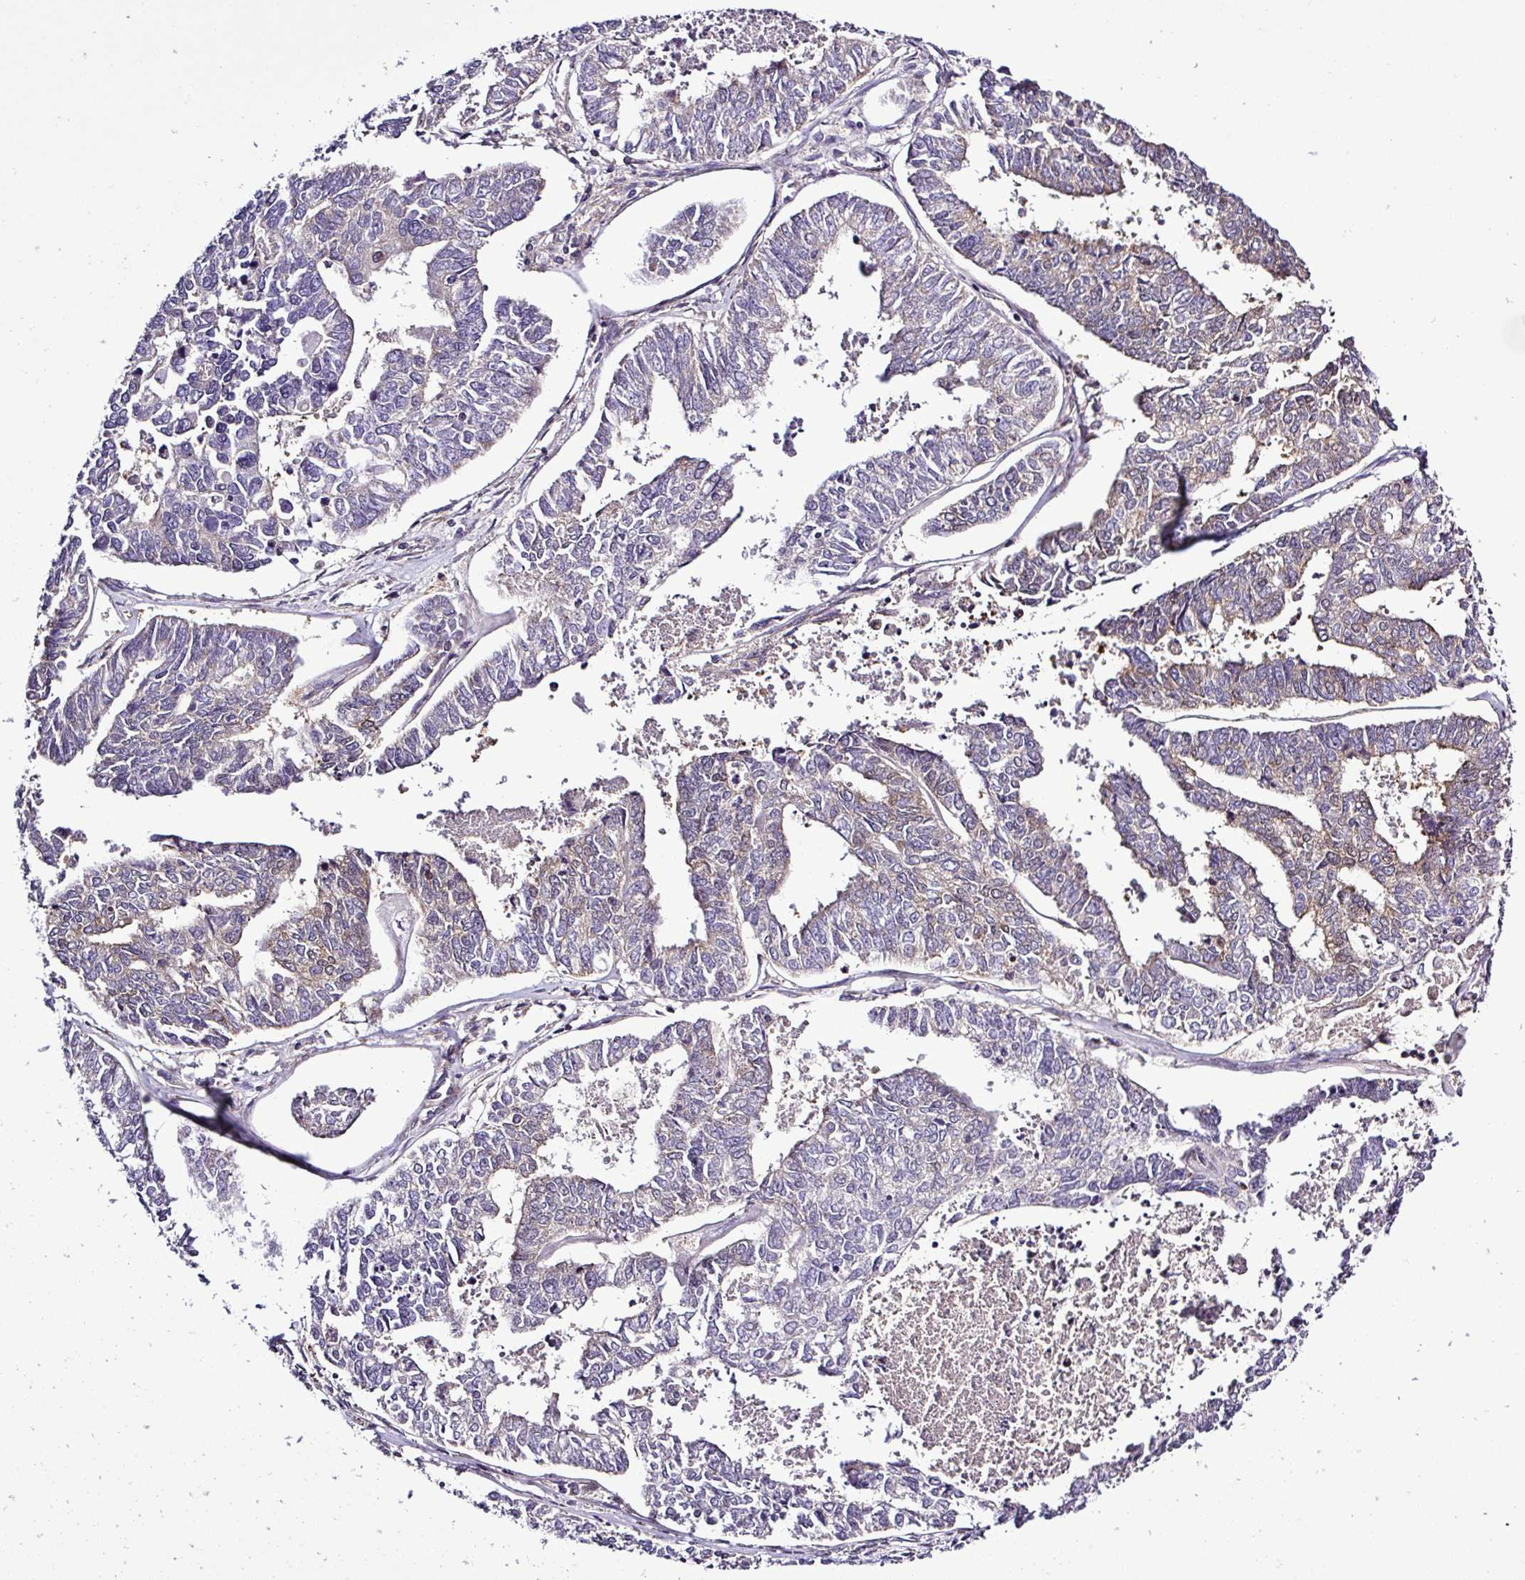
{"staining": {"intensity": "negative", "quantity": "none", "location": "none"}, "tissue": "endometrial cancer", "cell_type": "Tumor cells", "image_type": "cancer", "snomed": [{"axis": "morphology", "description": "Adenocarcinoma, NOS"}, {"axis": "topography", "description": "Endometrium"}], "caption": "IHC micrograph of neoplastic tissue: human endometrial adenocarcinoma stained with DAB (3,3'-diaminobenzidine) displays no significant protein positivity in tumor cells.", "gene": "CARHSP1", "patient": {"sex": "female", "age": 73}}